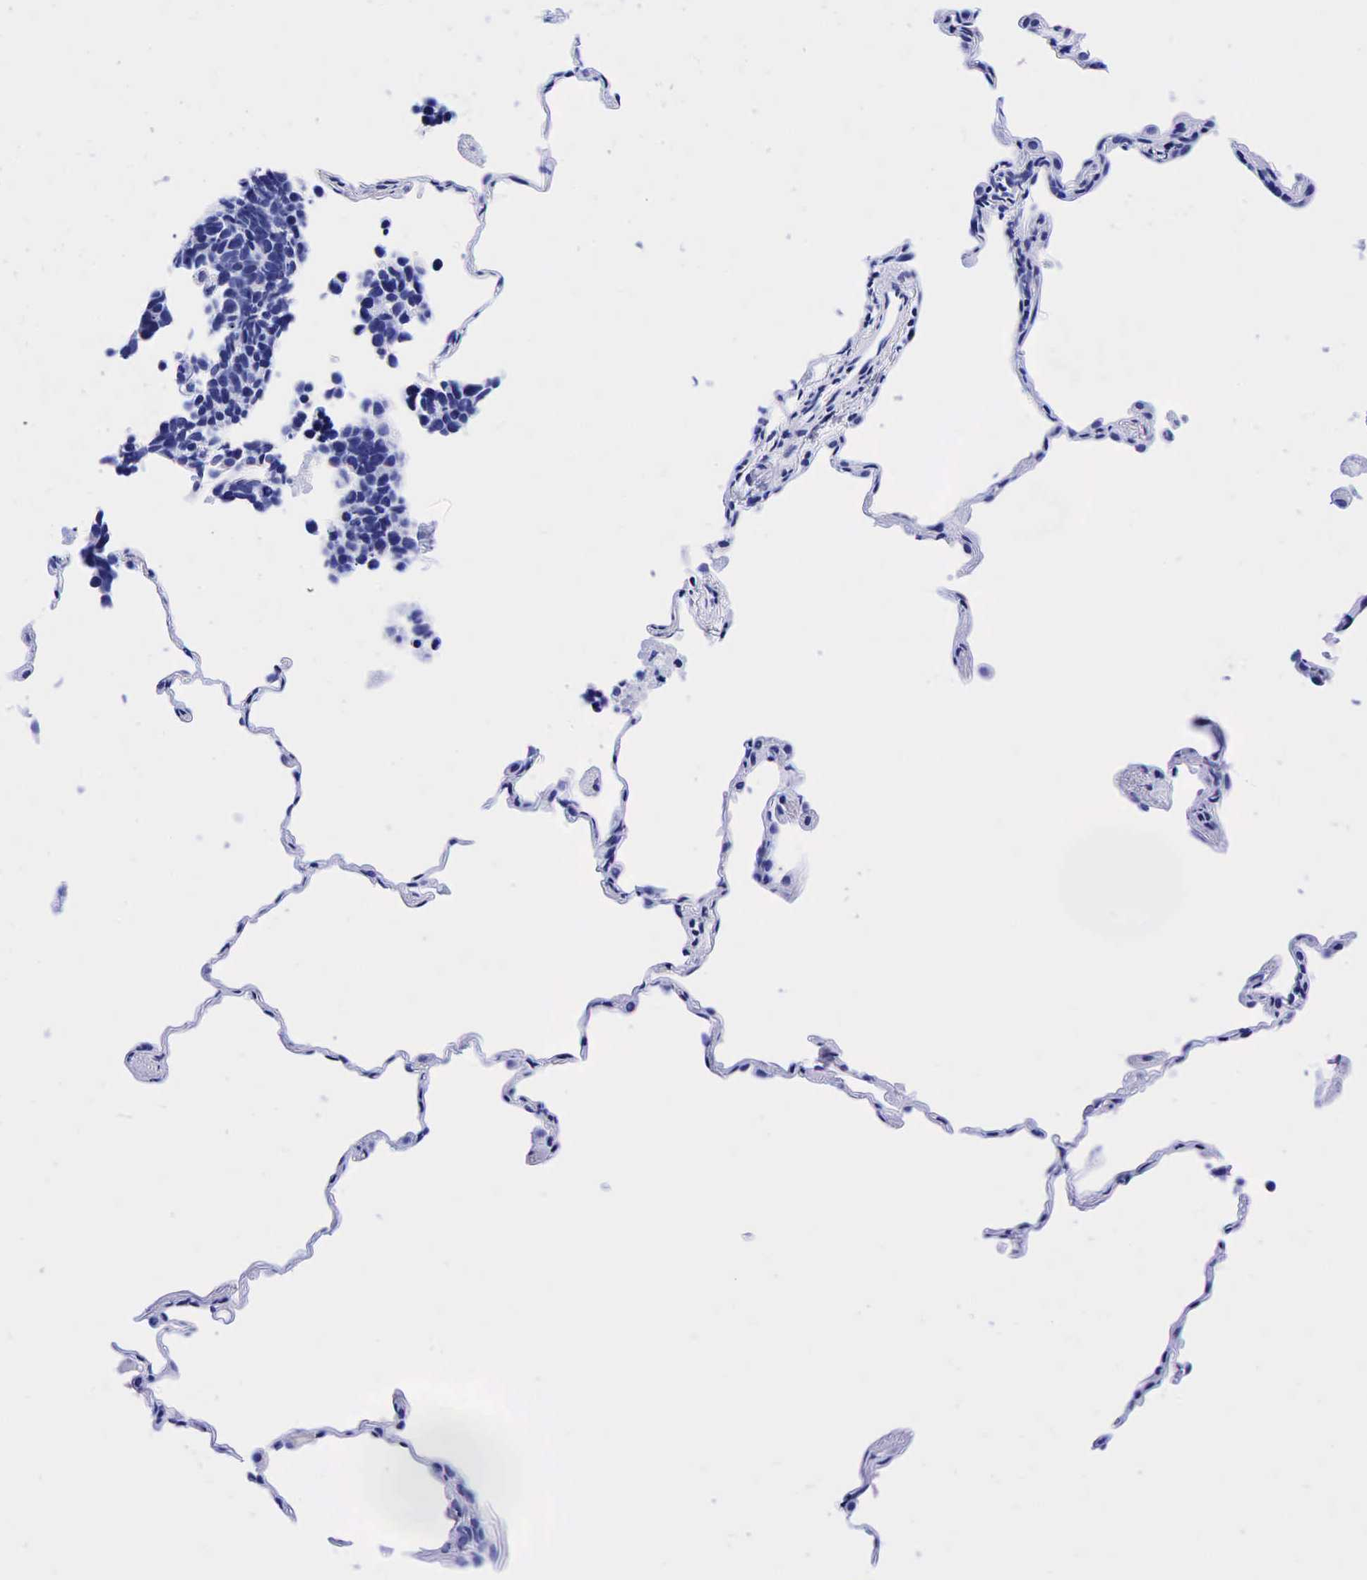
{"staining": {"intensity": "negative", "quantity": "none", "location": "none"}, "tissue": "lung cancer", "cell_type": "Tumor cells", "image_type": "cancer", "snomed": [{"axis": "morphology", "description": "Neoplasm, malignant, NOS"}, {"axis": "topography", "description": "Lung"}], "caption": "The immunohistochemistry (IHC) image has no significant expression in tumor cells of lung cancer (neoplasm (malignant)) tissue.", "gene": "ESR1", "patient": {"sex": "female", "age": 75}}